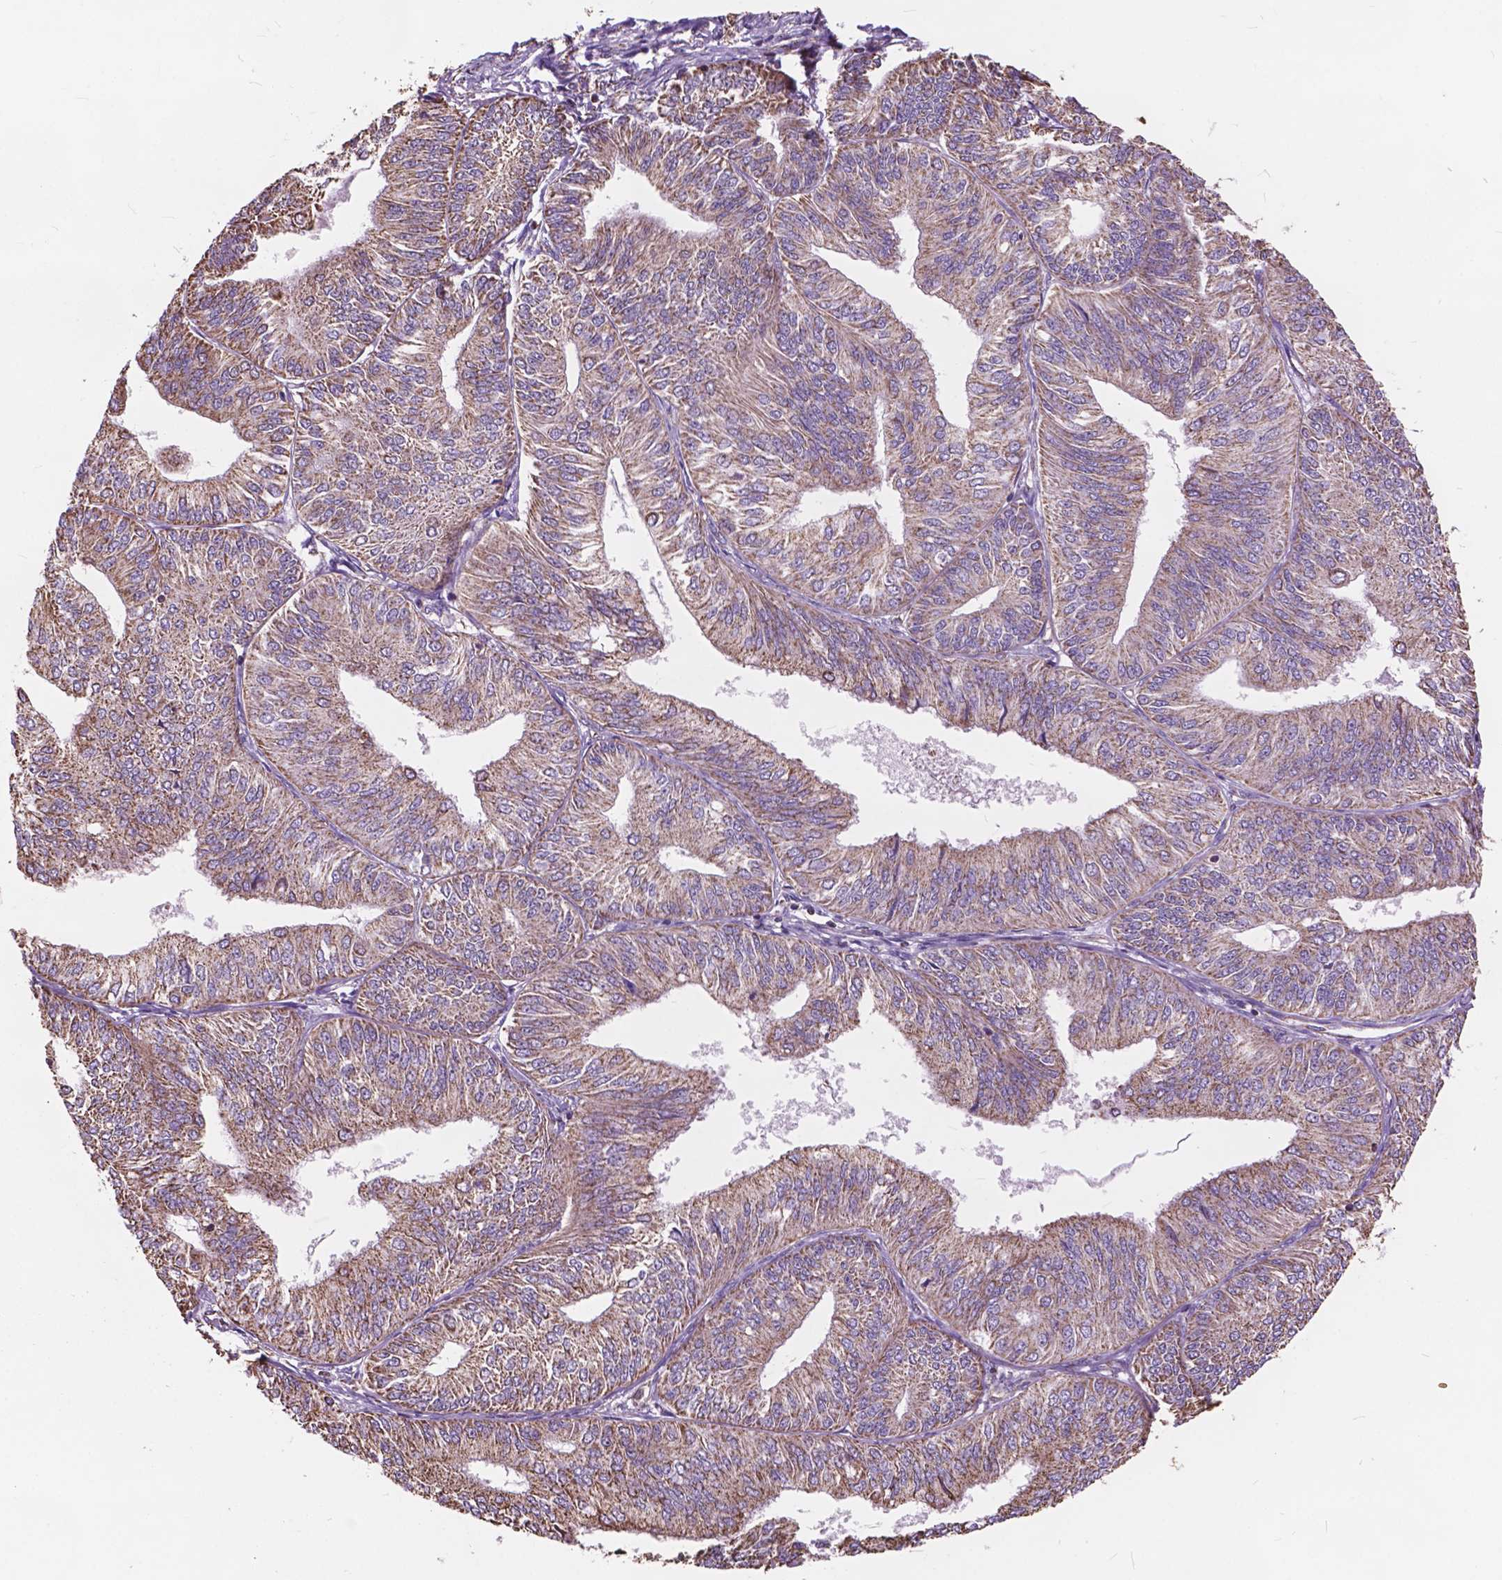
{"staining": {"intensity": "moderate", "quantity": ">75%", "location": "cytoplasmic/membranous"}, "tissue": "endometrial cancer", "cell_type": "Tumor cells", "image_type": "cancer", "snomed": [{"axis": "morphology", "description": "Adenocarcinoma, NOS"}, {"axis": "topography", "description": "Endometrium"}], "caption": "The immunohistochemical stain shows moderate cytoplasmic/membranous positivity in tumor cells of endometrial cancer tissue.", "gene": "SCOC", "patient": {"sex": "female", "age": 58}}